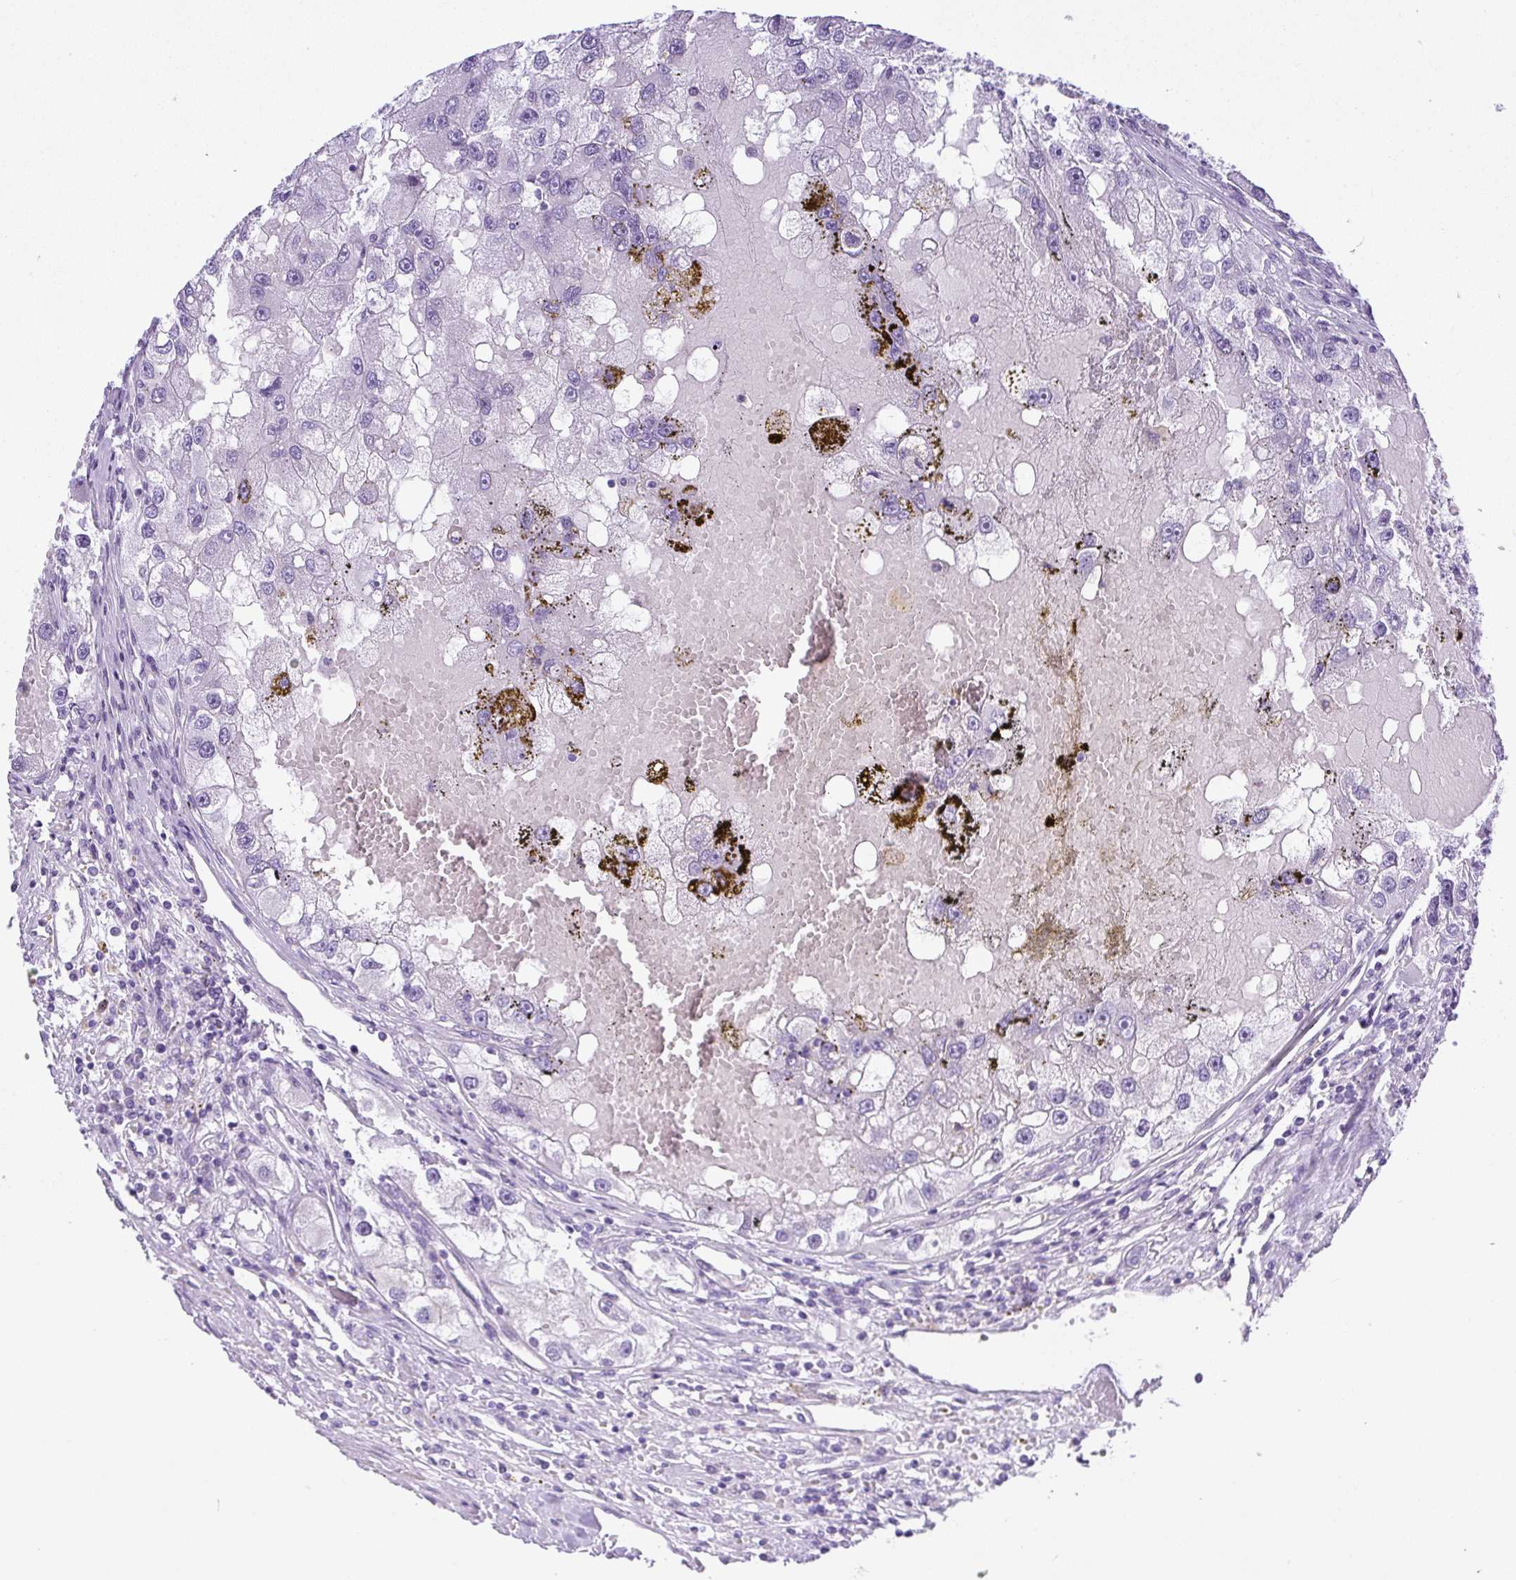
{"staining": {"intensity": "negative", "quantity": "none", "location": "none"}, "tissue": "renal cancer", "cell_type": "Tumor cells", "image_type": "cancer", "snomed": [{"axis": "morphology", "description": "Adenocarcinoma, NOS"}, {"axis": "topography", "description": "Kidney"}], "caption": "There is no significant staining in tumor cells of renal cancer.", "gene": "PLPPR3", "patient": {"sex": "male", "age": 63}}